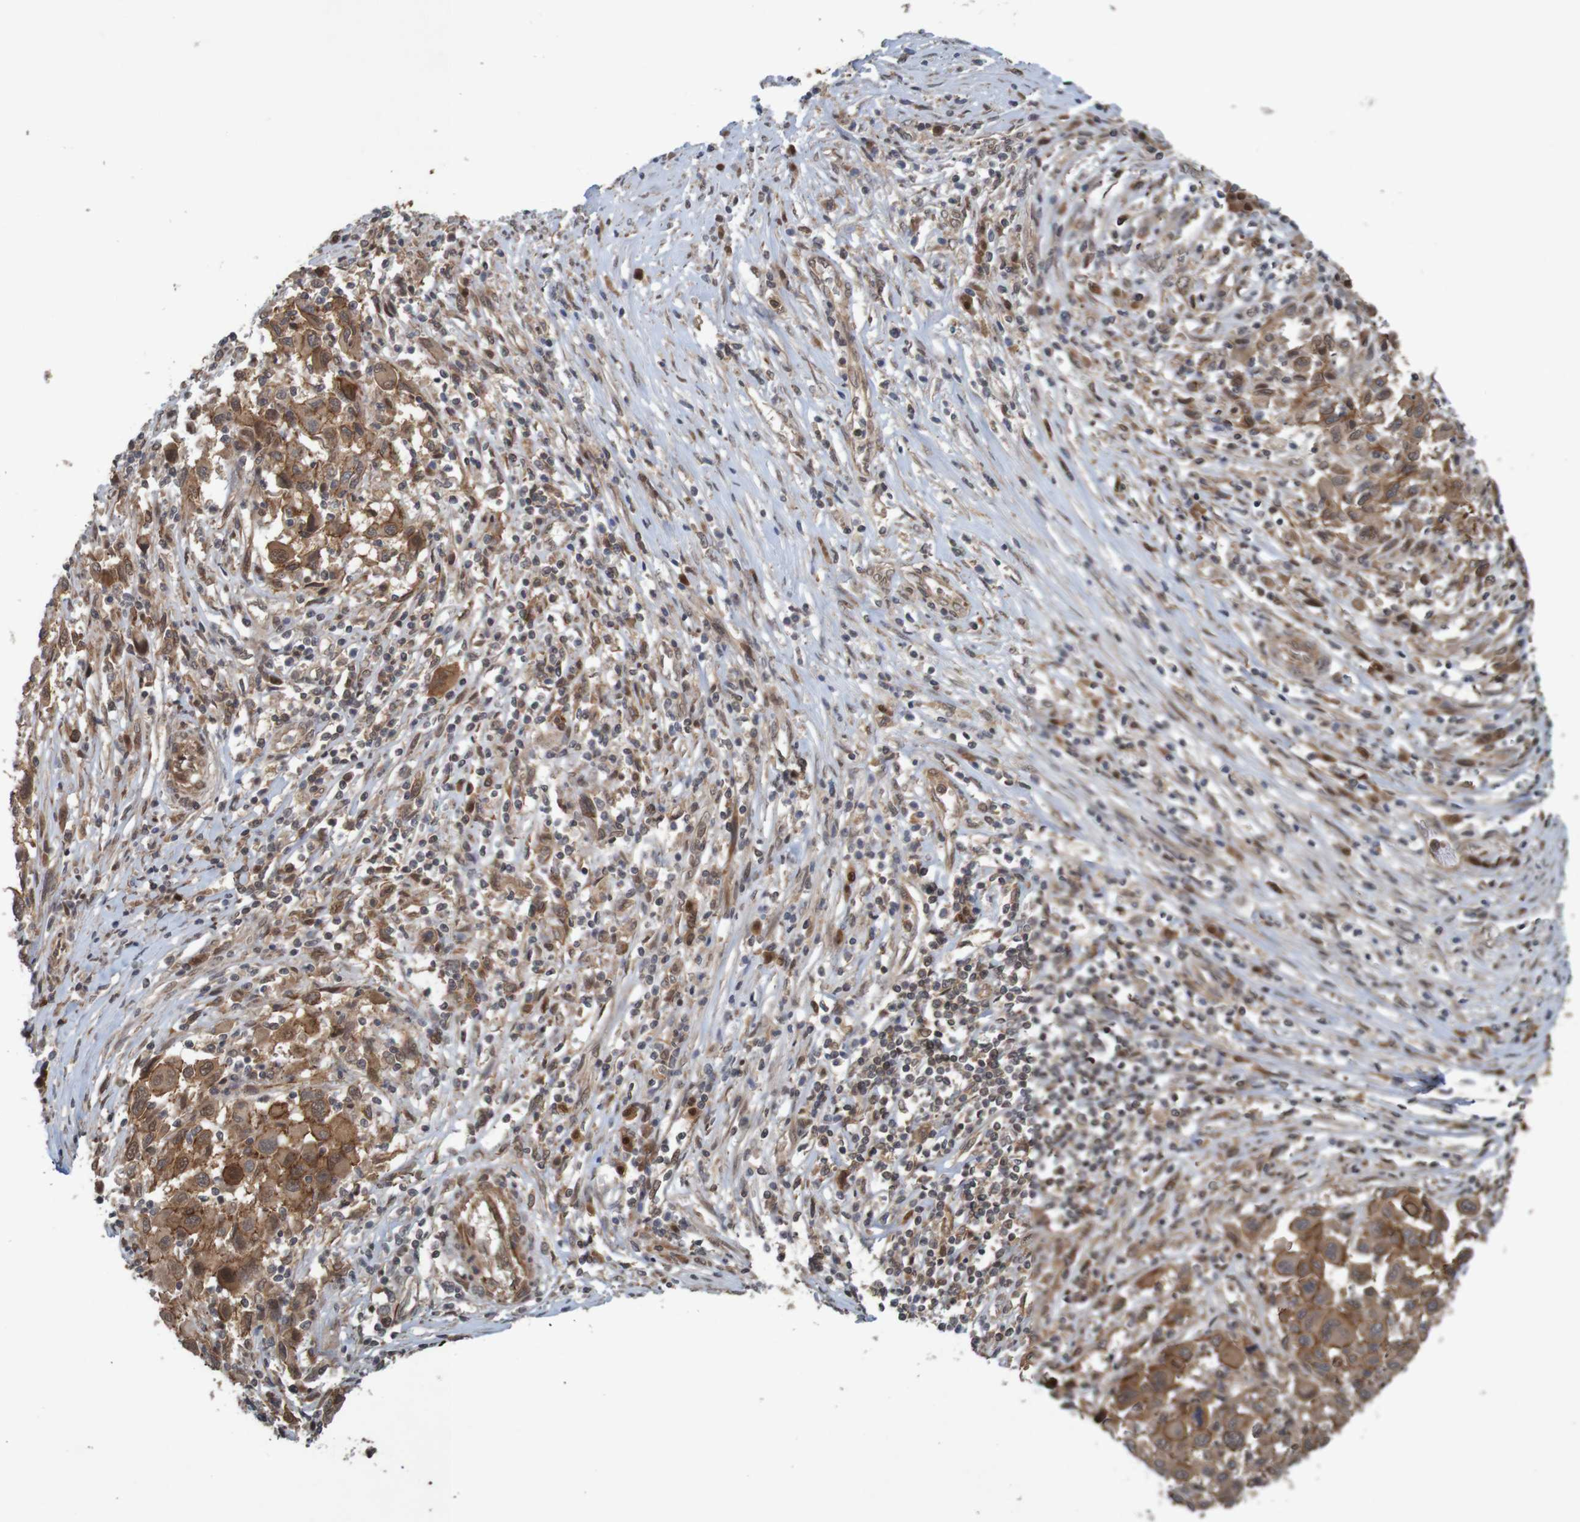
{"staining": {"intensity": "moderate", "quantity": ">75%", "location": "cytoplasmic/membranous"}, "tissue": "melanoma", "cell_type": "Tumor cells", "image_type": "cancer", "snomed": [{"axis": "morphology", "description": "Malignant melanoma, Metastatic site"}, {"axis": "topography", "description": "Lymph node"}], "caption": "This is a micrograph of IHC staining of malignant melanoma (metastatic site), which shows moderate staining in the cytoplasmic/membranous of tumor cells.", "gene": "ARHGEF11", "patient": {"sex": "male", "age": 61}}